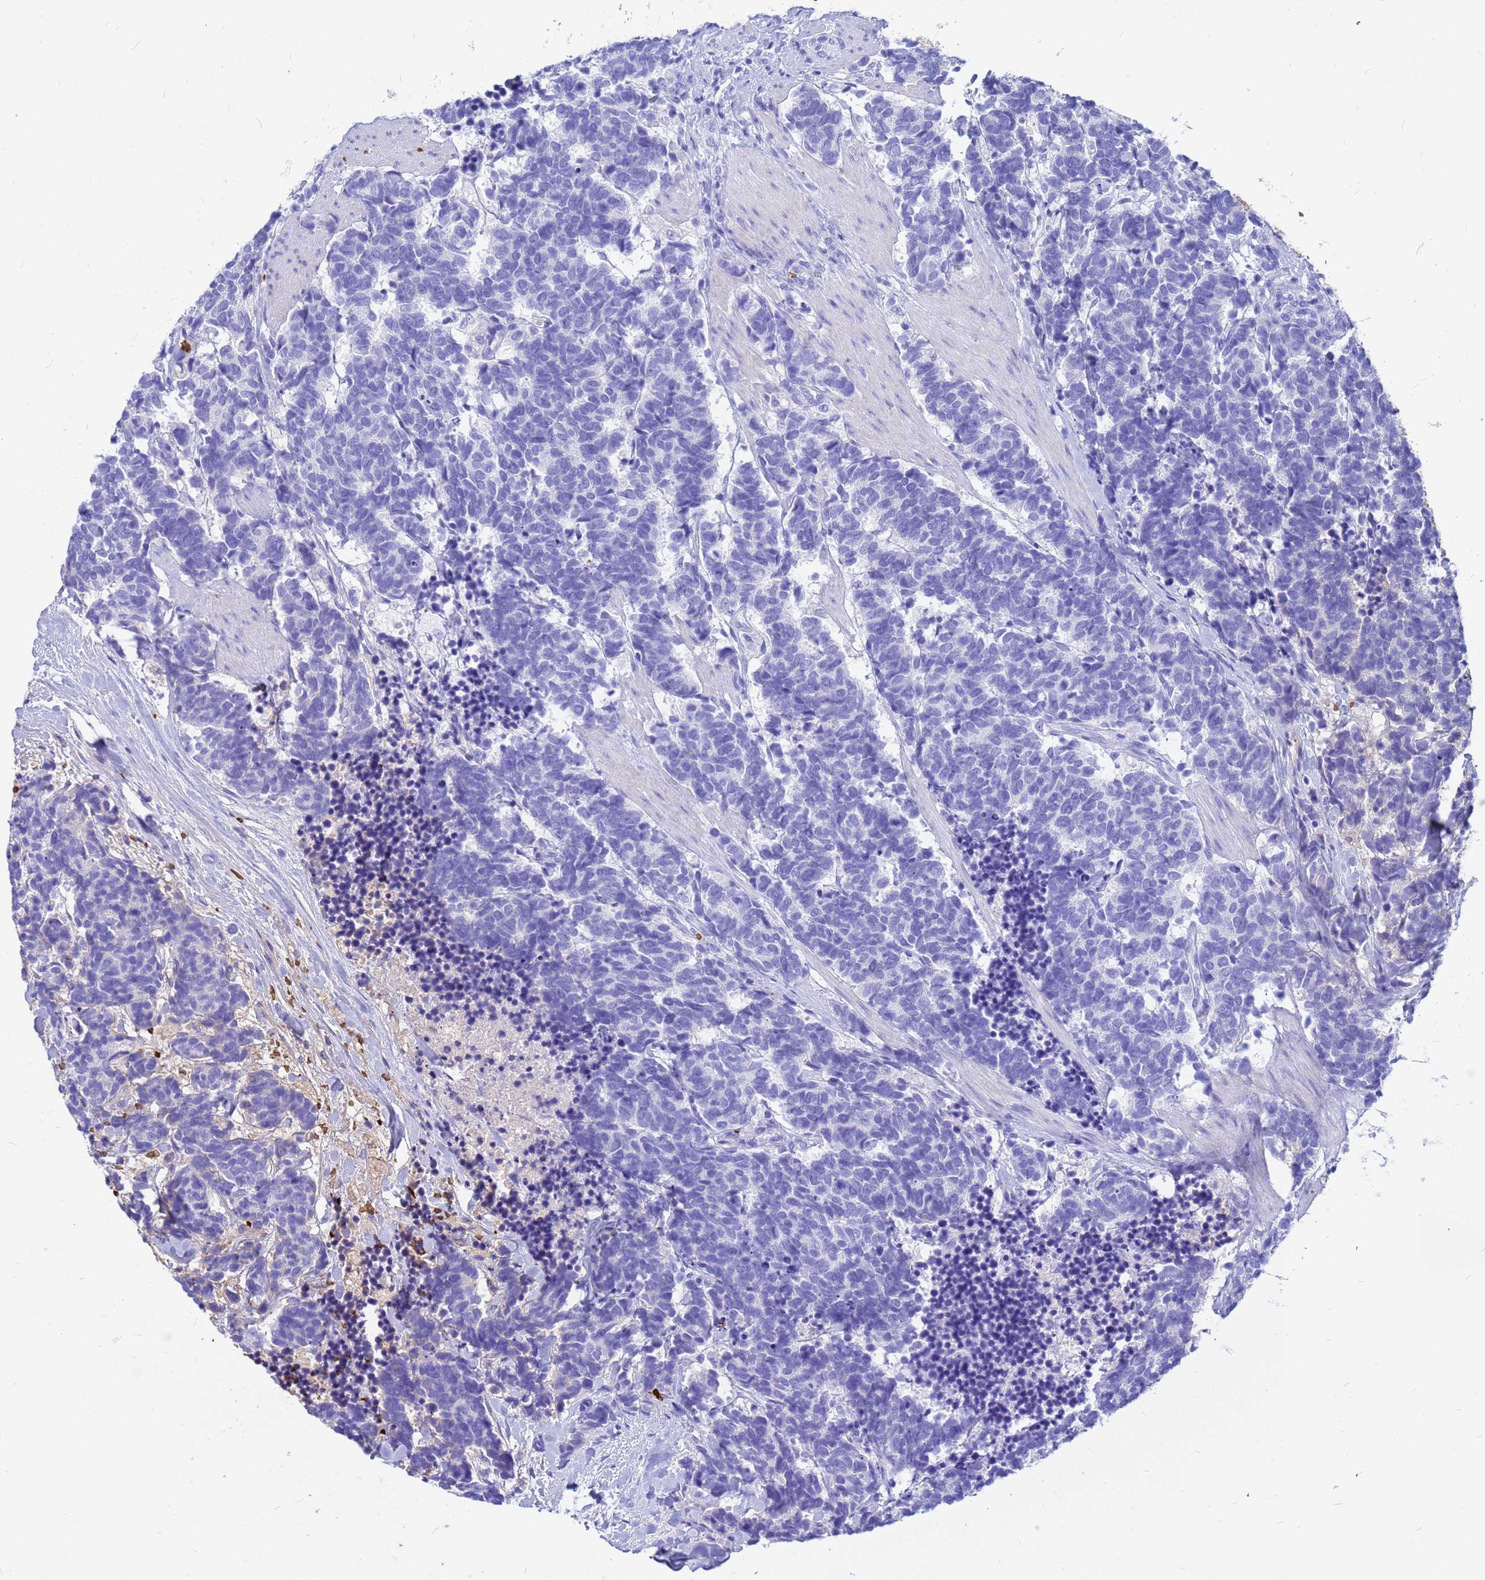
{"staining": {"intensity": "negative", "quantity": "none", "location": "none"}, "tissue": "carcinoid", "cell_type": "Tumor cells", "image_type": "cancer", "snomed": [{"axis": "morphology", "description": "Carcinoma, NOS"}, {"axis": "morphology", "description": "Carcinoid, malignant, NOS"}, {"axis": "topography", "description": "Prostate"}], "caption": "This is a micrograph of immunohistochemistry (IHC) staining of malignant carcinoid, which shows no staining in tumor cells.", "gene": "HBA2", "patient": {"sex": "male", "age": 57}}